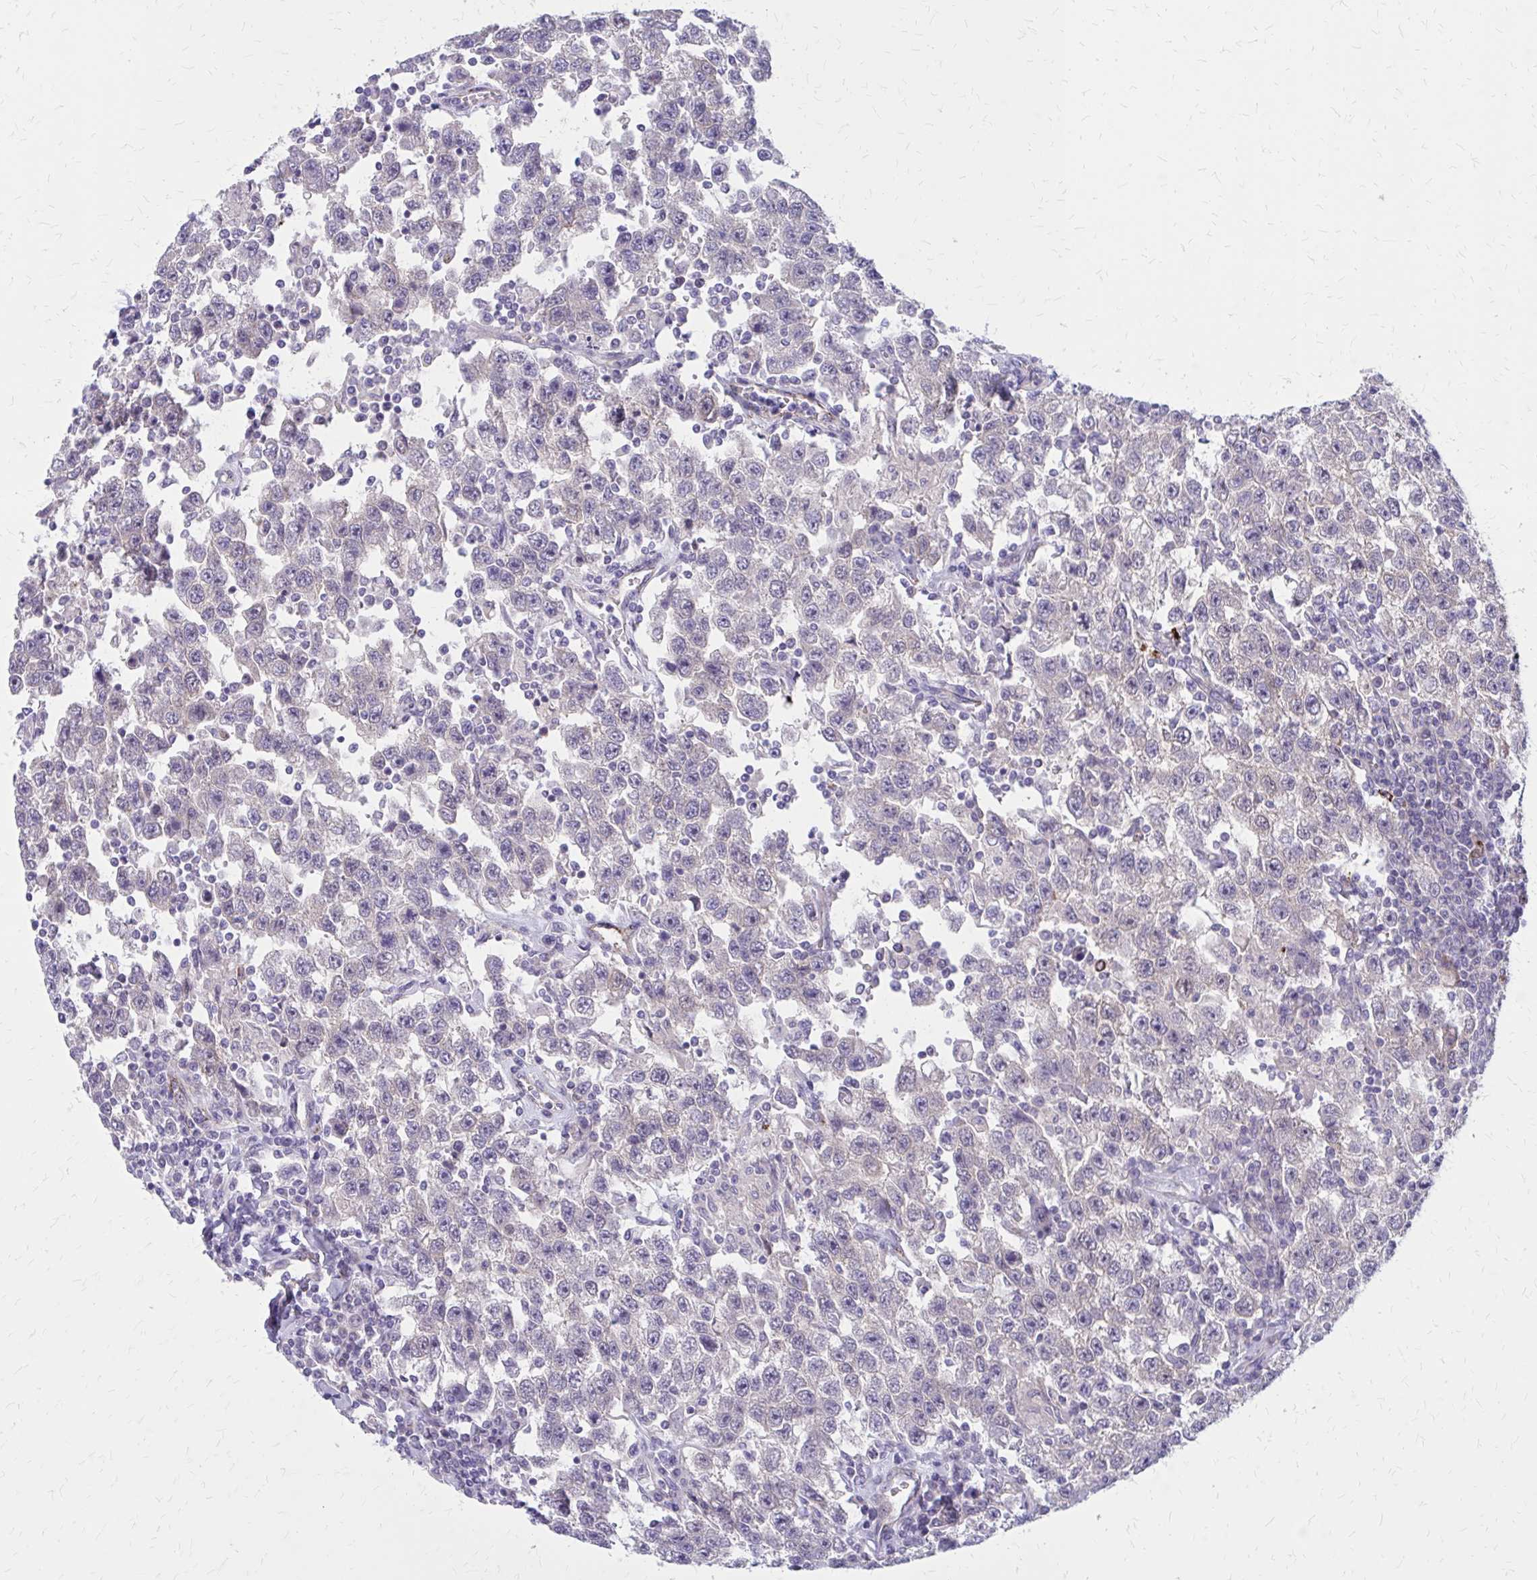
{"staining": {"intensity": "weak", "quantity": "<25%", "location": "cytoplasmic/membranous"}, "tissue": "testis cancer", "cell_type": "Tumor cells", "image_type": "cancer", "snomed": [{"axis": "morphology", "description": "Seminoma, NOS"}, {"axis": "topography", "description": "Testis"}], "caption": "Immunohistochemical staining of testis cancer (seminoma) reveals no significant staining in tumor cells.", "gene": "GLYATL2", "patient": {"sex": "male", "age": 41}}